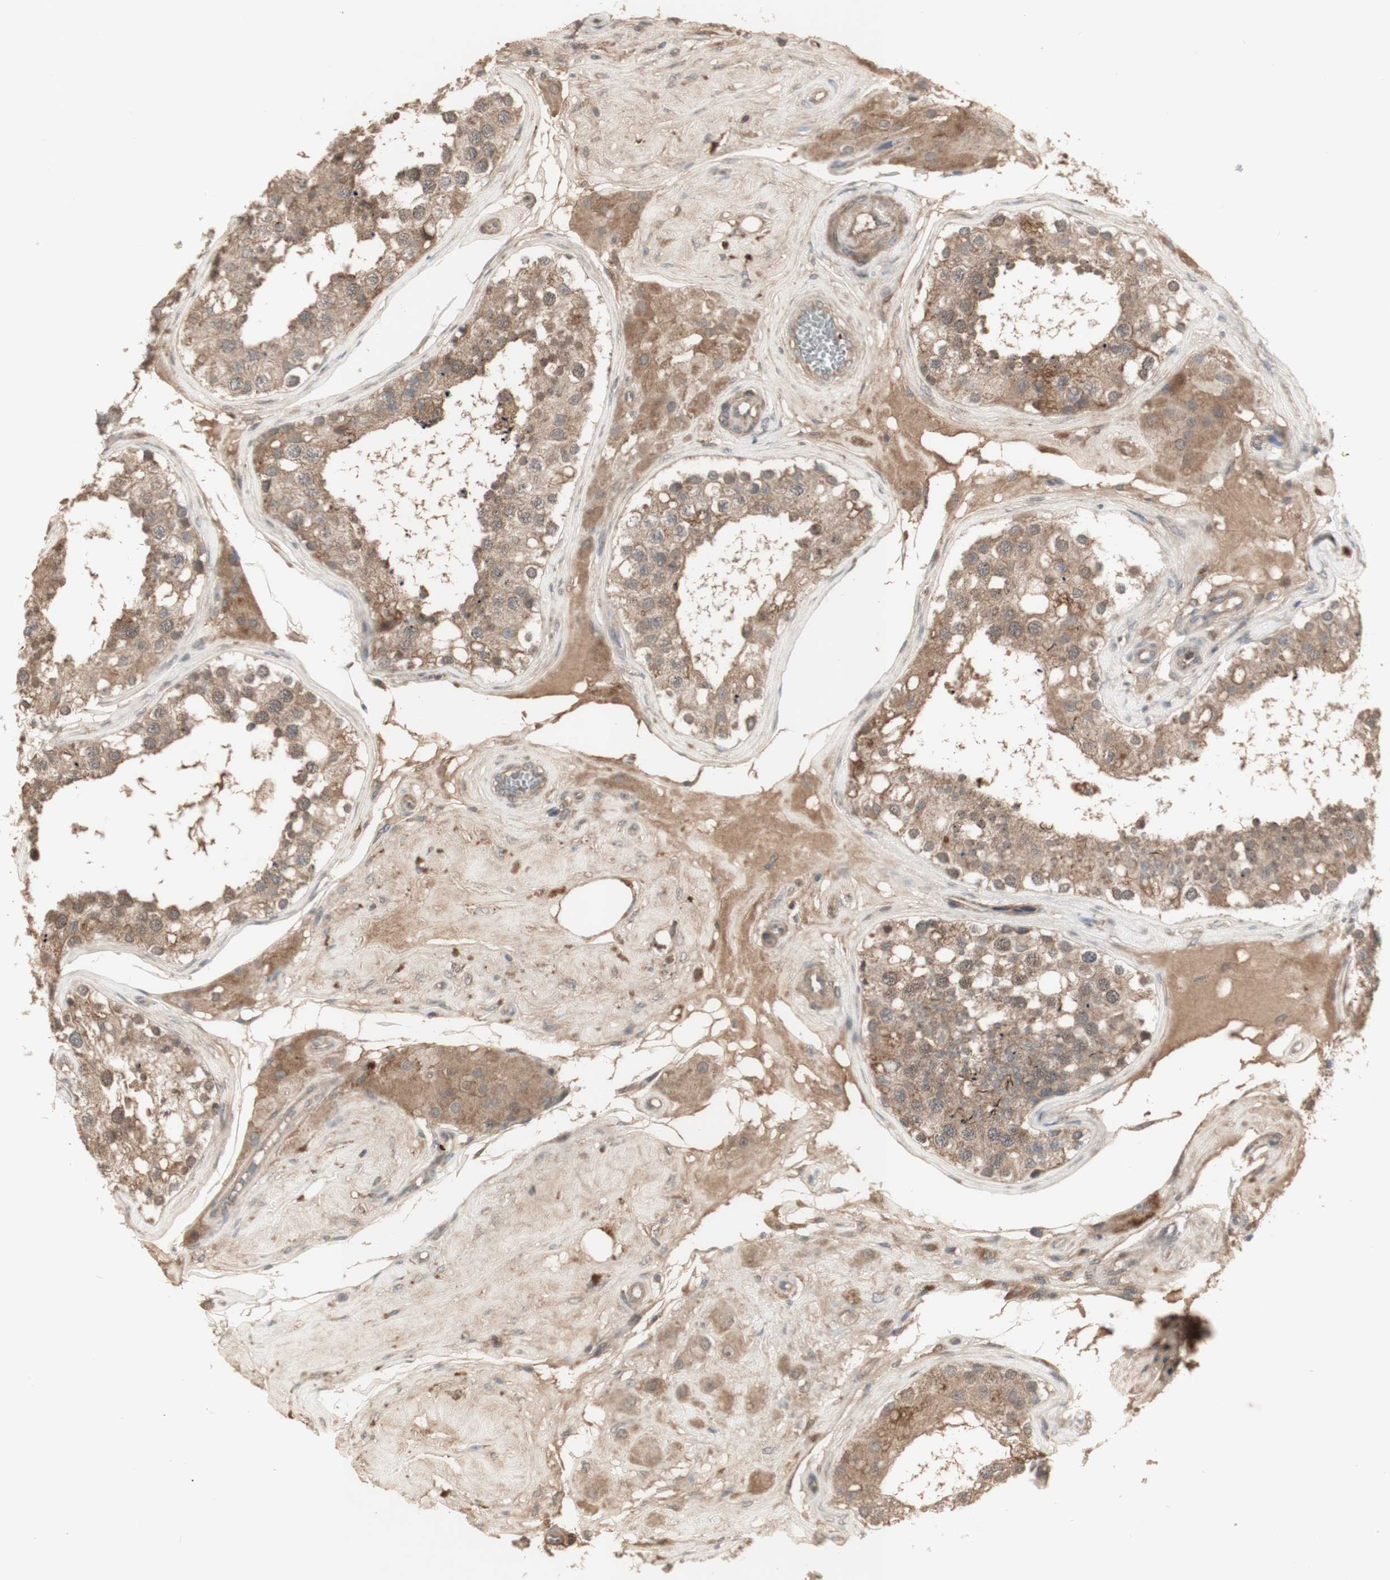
{"staining": {"intensity": "moderate", "quantity": ">75%", "location": "cytoplasmic/membranous,nuclear"}, "tissue": "testis", "cell_type": "Cells in seminiferous ducts", "image_type": "normal", "snomed": [{"axis": "morphology", "description": "Normal tissue, NOS"}, {"axis": "topography", "description": "Testis"}], "caption": "IHC (DAB (3,3'-diaminobenzidine)) staining of unremarkable testis shows moderate cytoplasmic/membranous,nuclear protein positivity in approximately >75% of cells in seminiferous ducts.", "gene": "ALOX12", "patient": {"sex": "male", "age": 68}}